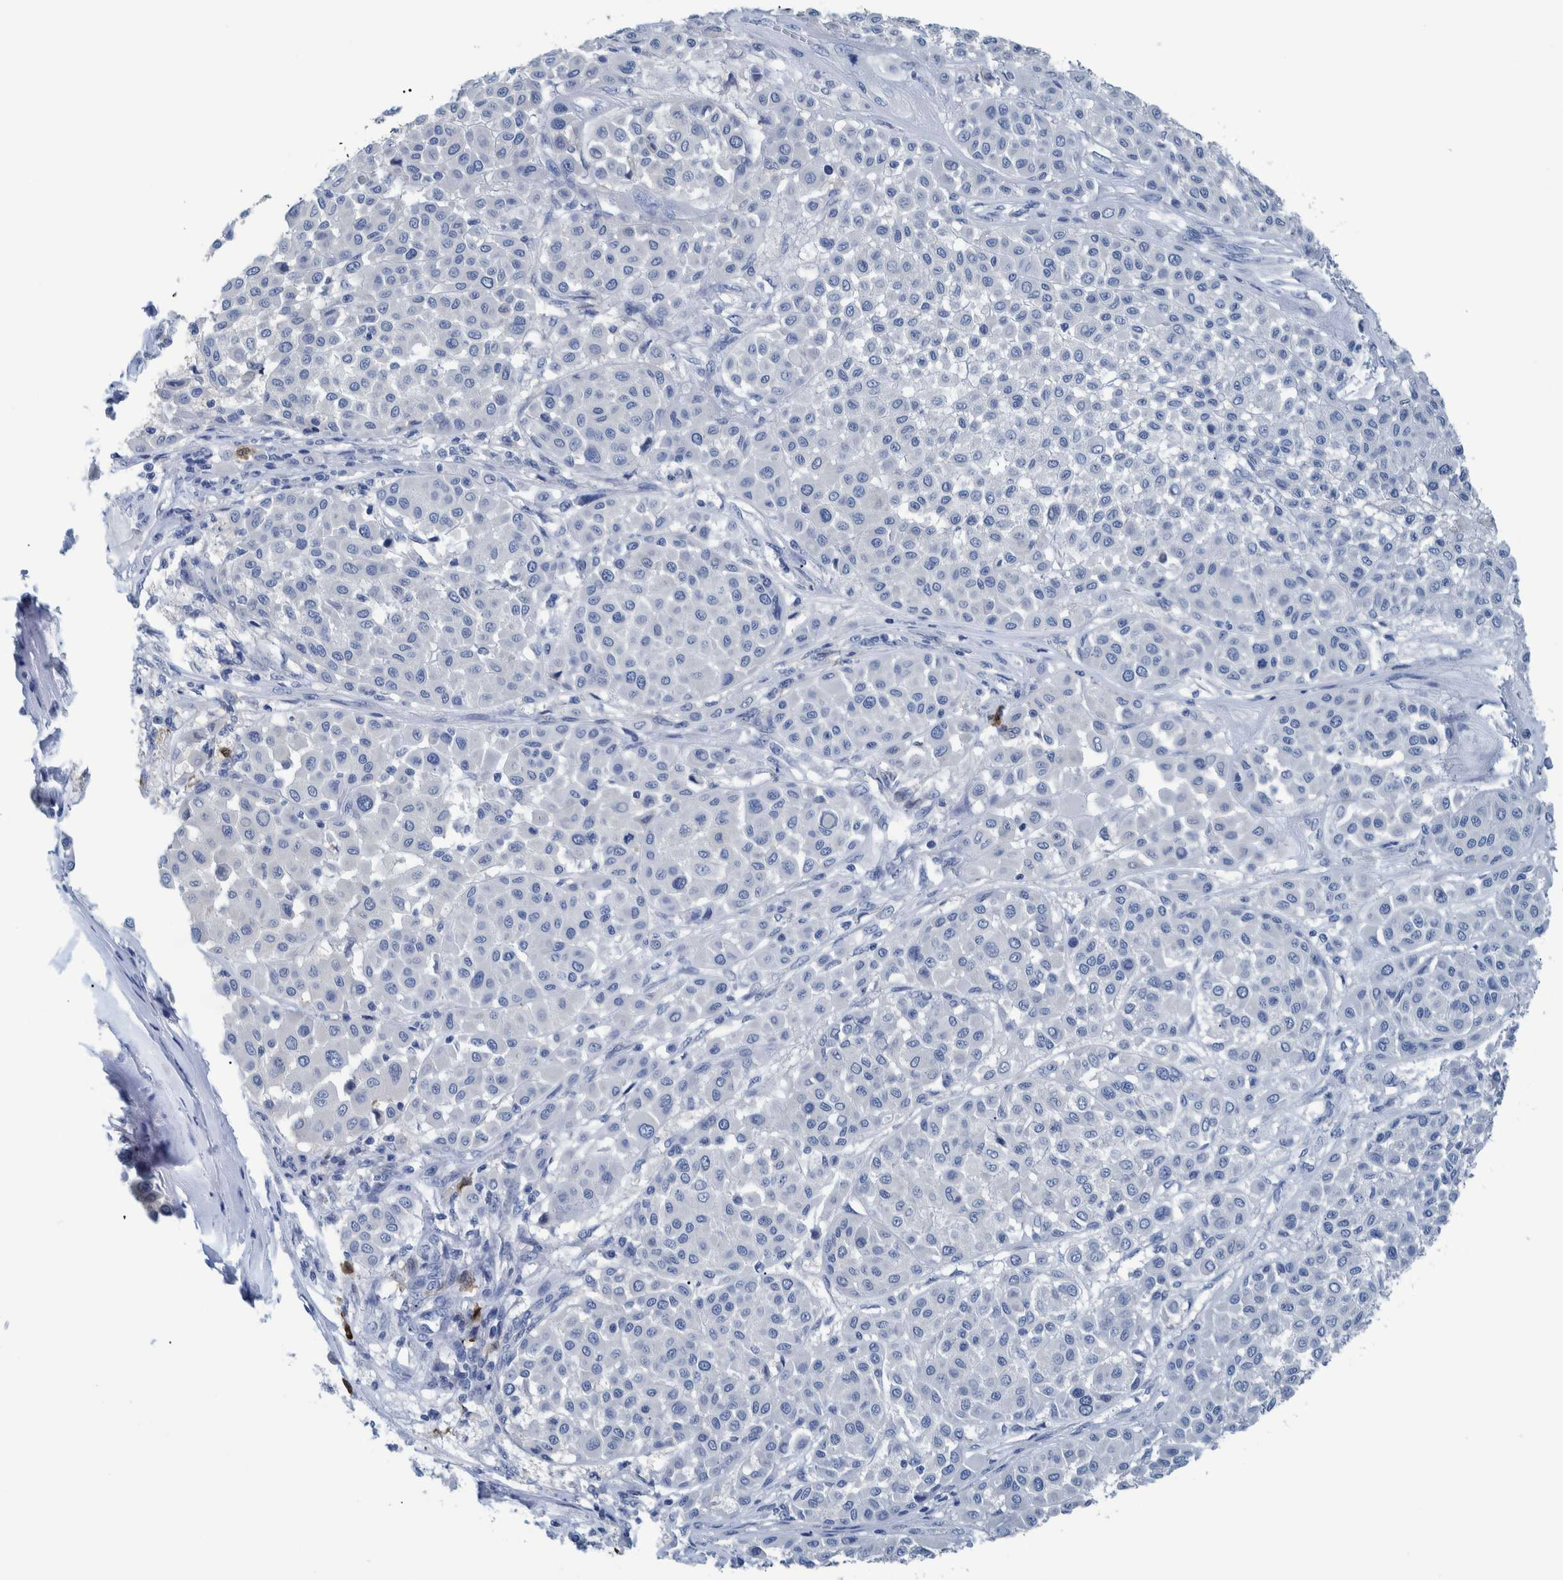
{"staining": {"intensity": "negative", "quantity": "none", "location": "none"}, "tissue": "melanoma", "cell_type": "Tumor cells", "image_type": "cancer", "snomed": [{"axis": "morphology", "description": "Malignant melanoma, Metastatic site"}, {"axis": "topography", "description": "Soft tissue"}], "caption": "Protein analysis of malignant melanoma (metastatic site) exhibits no significant positivity in tumor cells.", "gene": "IDO1", "patient": {"sex": "male", "age": 41}}